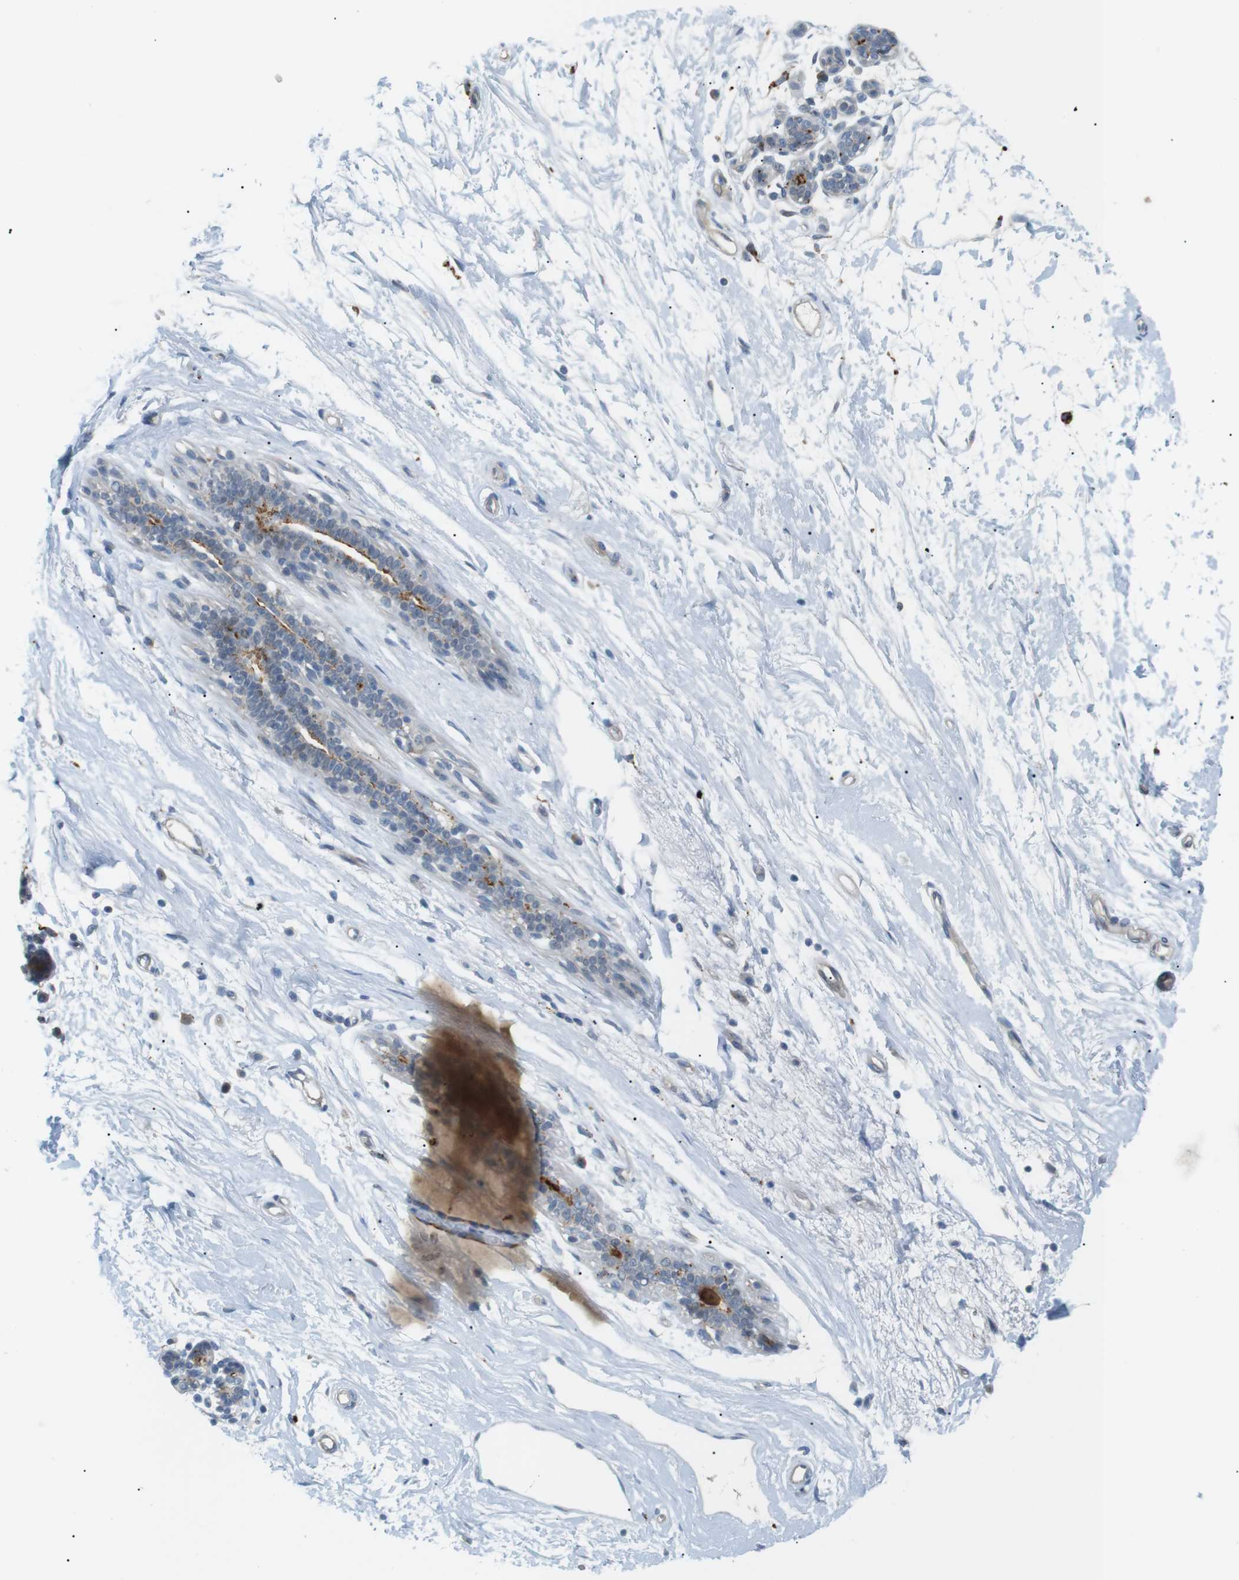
{"staining": {"intensity": "negative", "quantity": "none", "location": "none"}, "tissue": "breast", "cell_type": "Adipocytes", "image_type": "normal", "snomed": [{"axis": "morphology", "description": "Normal tissue, NOS"}, {"axis": "morphology", "description": "Lobular carcinoma"}, {"axis": "topography", "description": "Breast"}], "caption": "This is a histopathology image of immunohistochemistry staining of benign breast, which shows no expression in adipocytes.", "gene": "B4GALNT2", "patient": {"sex": "female", "age": 59}}